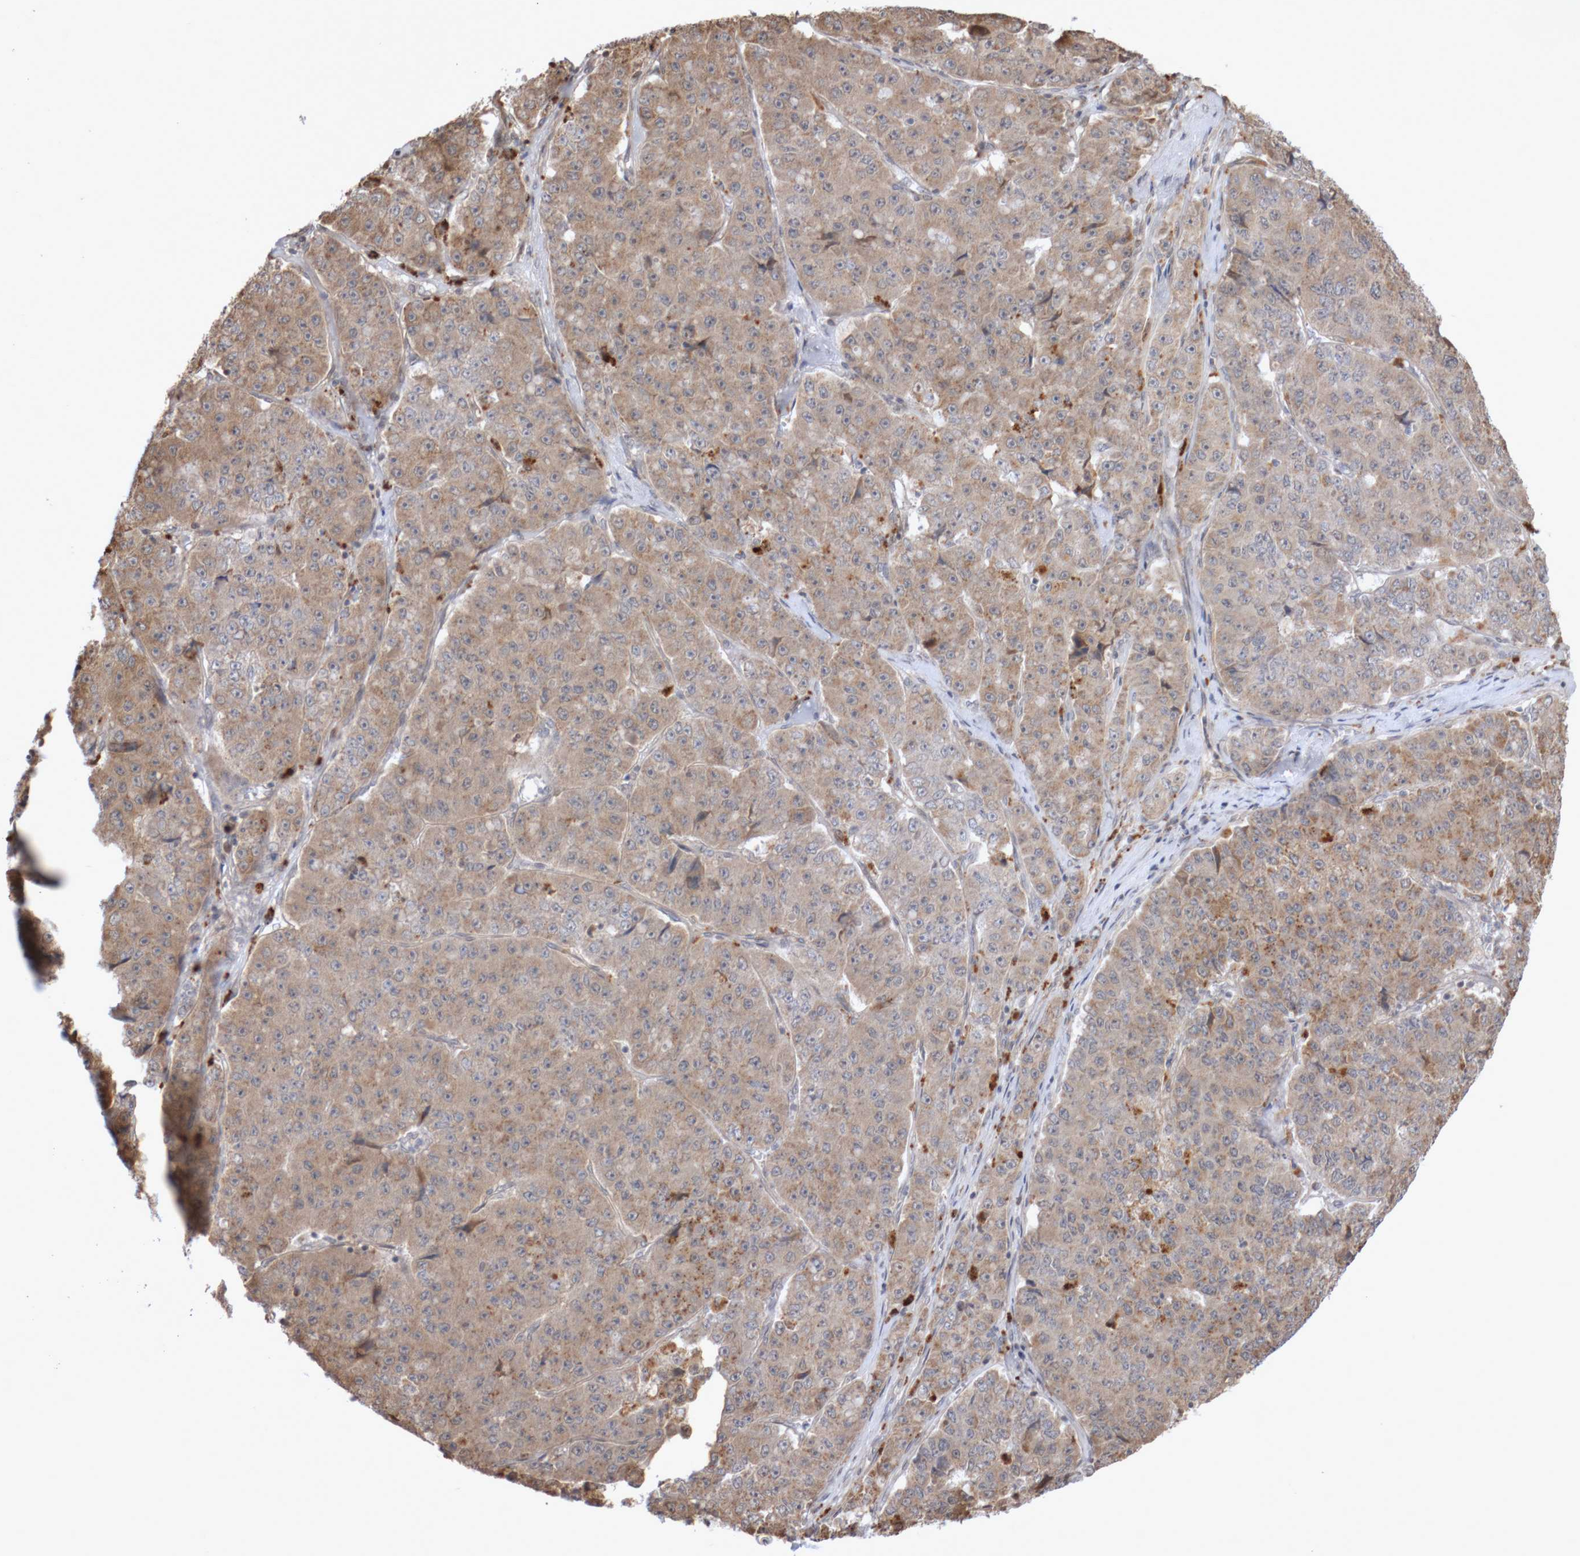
{"staining": {"intensity": "moderate", "quantity": ">75%", "location": "cytoplasmic/membranous"}, "tissue": "pancreatic cancer", "cell_type": "Tumor cells", "image_type": "cancer", "snomed": [{"axis": "morphology", "description": "Adenocarcinoma, NOS"}, {"axis": "topography", "description": "Pancreas"}], "caption": "A medium amount of moderate cytoplasmic/membranous positivity is identified in approximately >75% of tumor cells in adenocarcinoma (pancreatic) tissue.", "gene": "DPH7", "patient": {"sex": "male", "age": 50}}